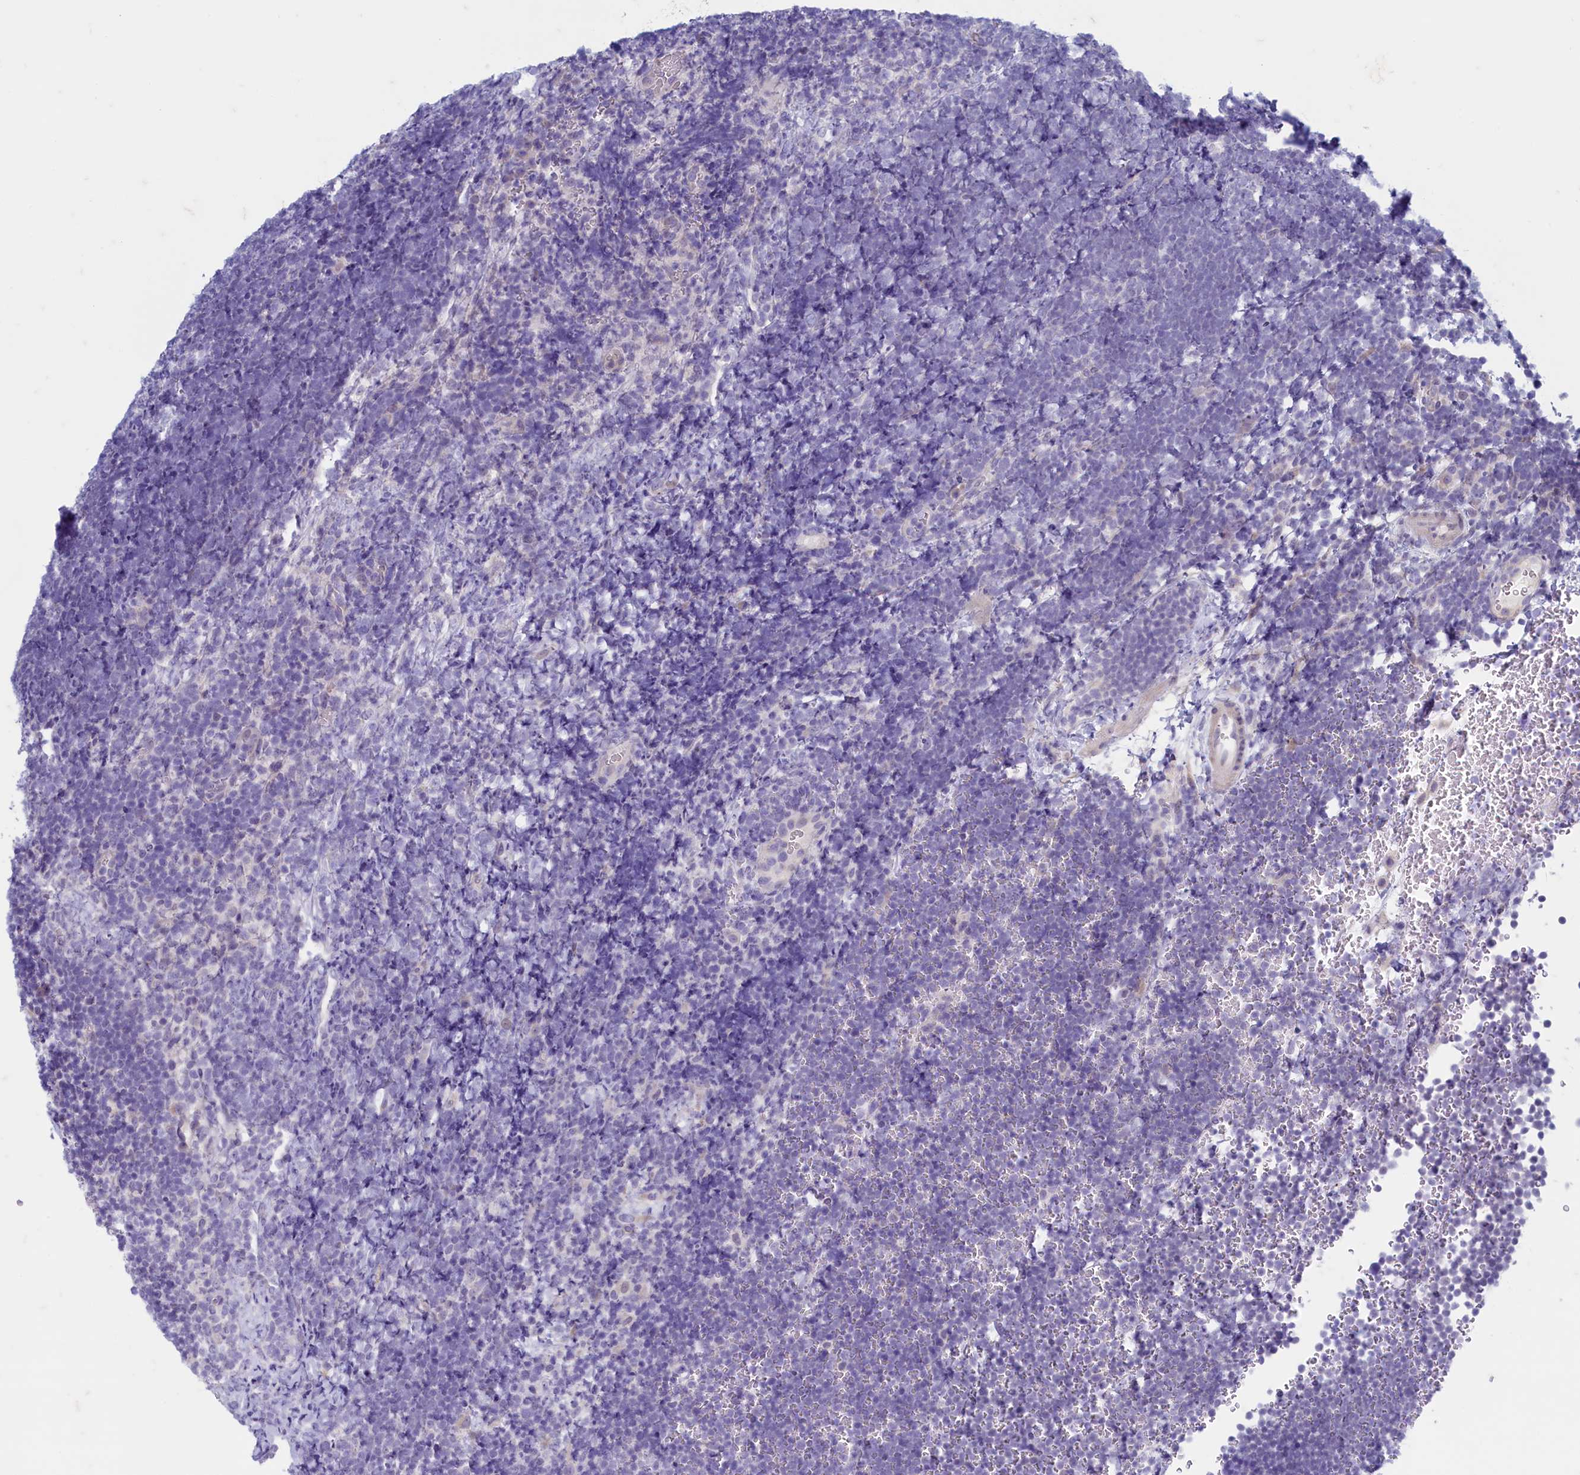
{"staining": {"intensity": "negative", "quantity": "none", "location": "none"}, "tissue": "lymphoma", "cell_type": "Tumor cells", "image_type": "cancer", "snomed": [{"axis": "morphology", "description": "Malignant lymphoma, non-Hodgkin's type, High grade"}, {"axis": "topography", "description": "Lymph node"}], "caption": "The image exhibits no staining of tumor cells in lymphoma.", "gene": "MAP1LC3A", "patient": {"sex": "male", "age": 13}}